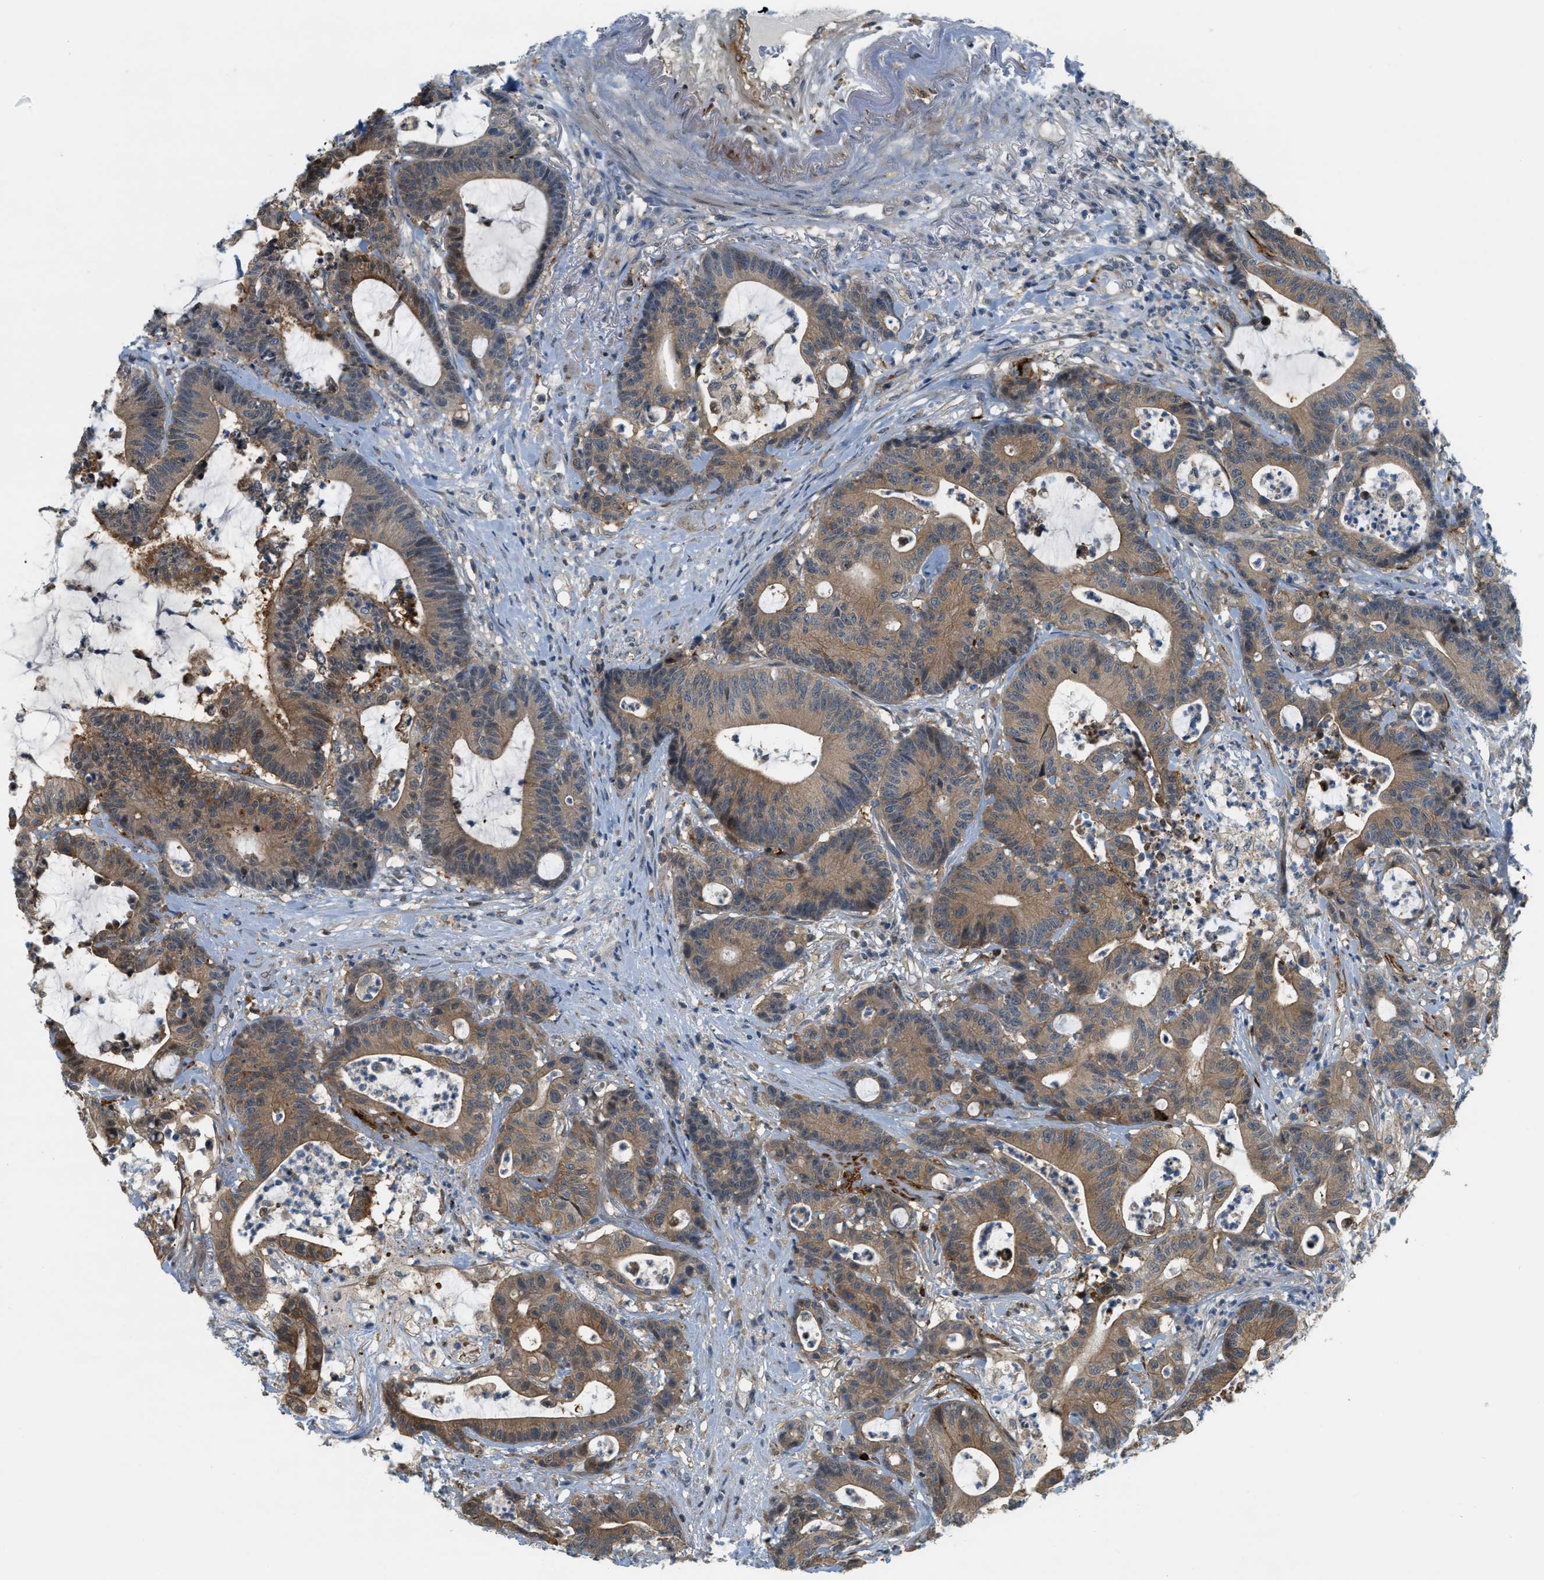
{"staining": {"intensity": "moderate", "quantity": ">75%", "location": "cytoplasmic/membranous"}, "tissue": "colorectal cancer", "cell_type": "Tumor cells", "image_type": "cancer", "snomed": [{"axis": "morphology", "description": "Adenocarcinoma, NOS"}, {"axis": "topography", "description": "Colon"}], "caption": "Human colorectal adenocarcinoma stained with a protein marker demonstrates moderate staining in tumor cells.", "gene": "PDCL3", "patient": {"sex": "female", "age": 84}}